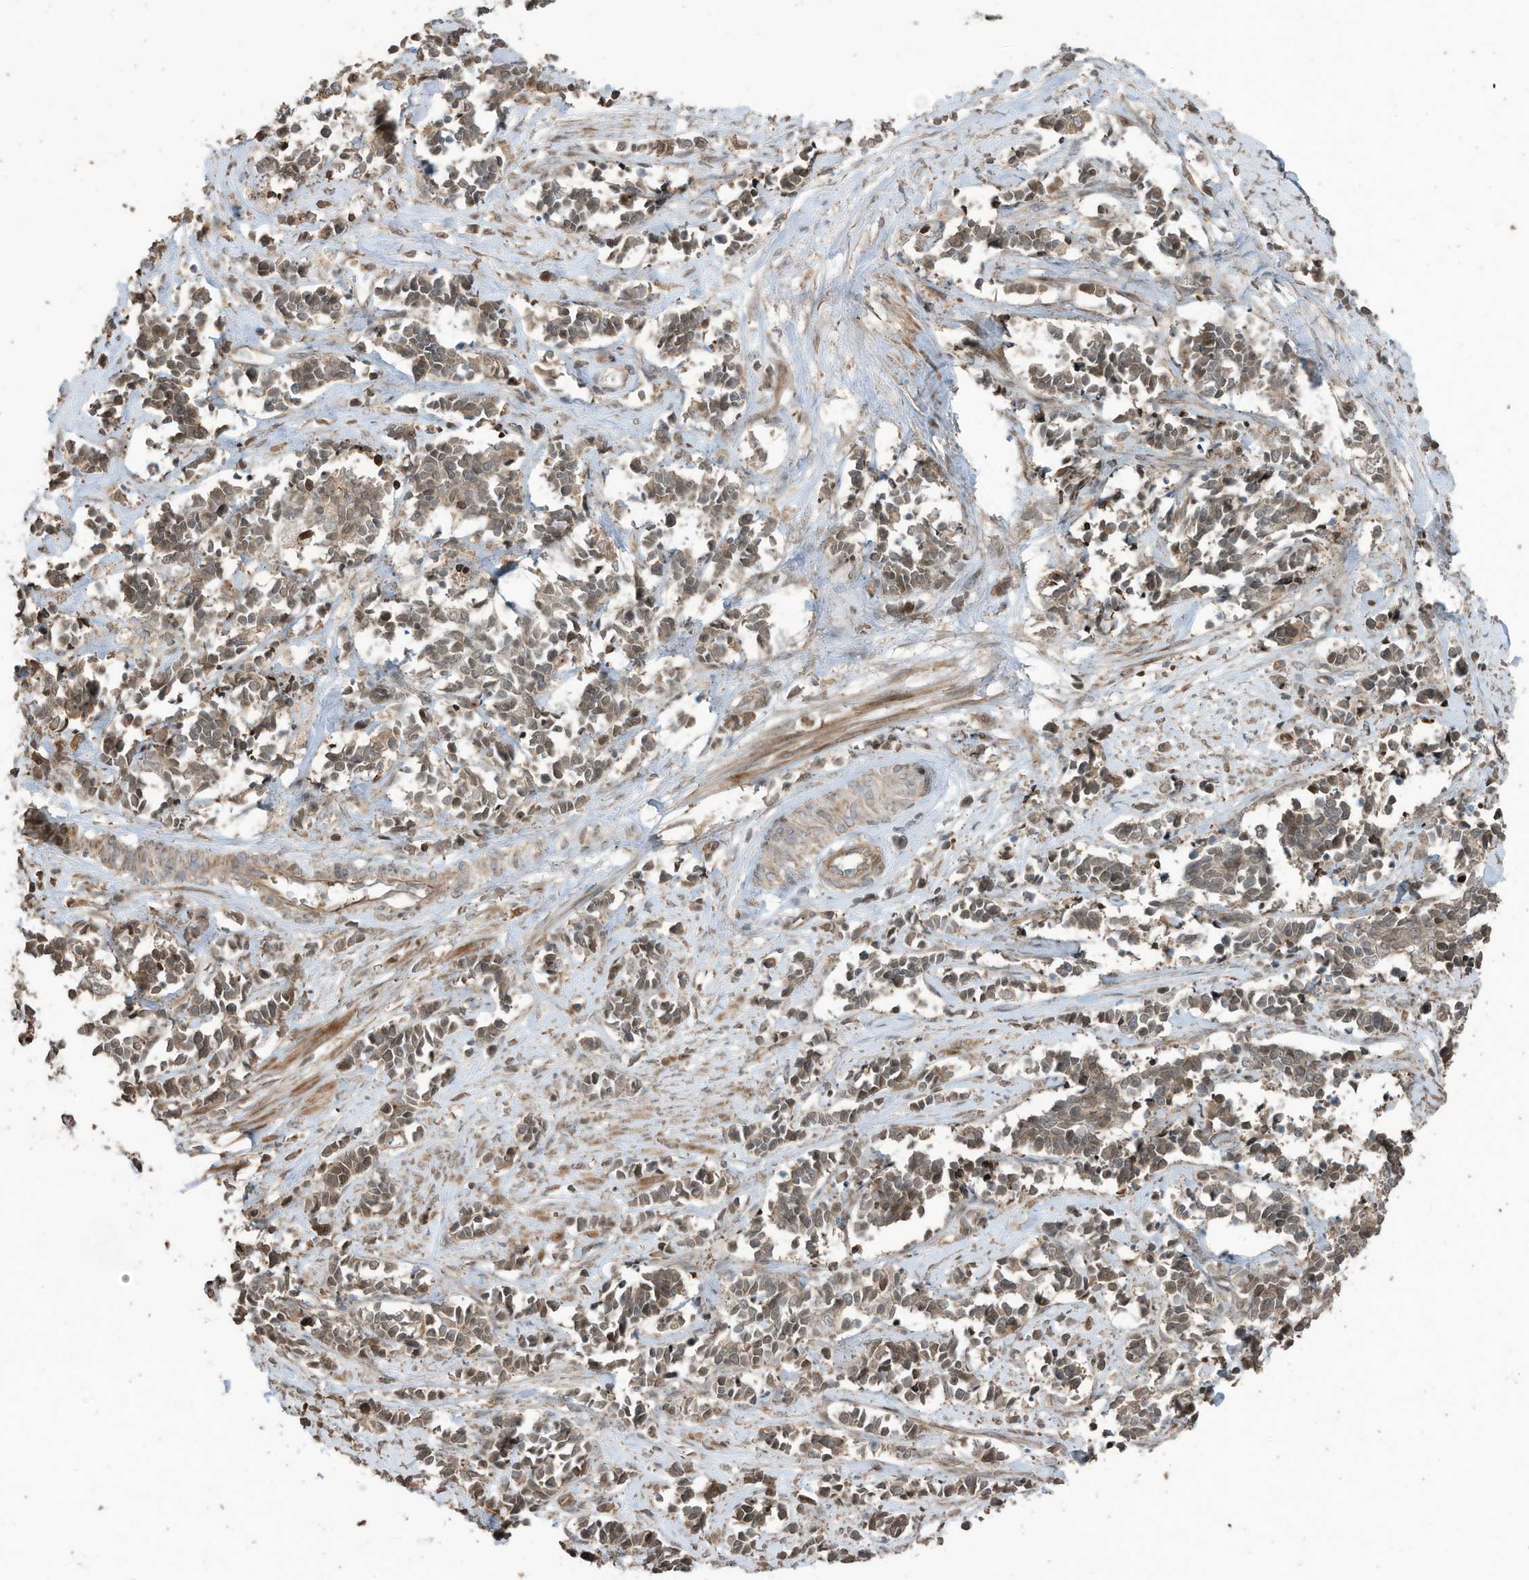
{"staining": {"intensity": "moderate", "quantity": ">75%", "location": "cytoplasmic/membranous"}, "tissue": "cervical cancer", "cell_type": "Tumor cells", "image_type": "cancer", "snomed": [{"axis": "morphology", "description": "Normal tissue, NOS"}, {"axis": "morphology", "description": "Squamous cell carcinoma, NOS"}, {"axis": "topography", "description": "Cervix"}], "caption": "DAB (3,3'-diaminobenzidine) immunohistochemical staining of human squamous cell carcinoma (cervical) shows moderate cytoplasmic/membranous protein expression in about >75% of tumor cells.", "gene": "ZNF653", "patient": {"sex": "female", "age": 35}}